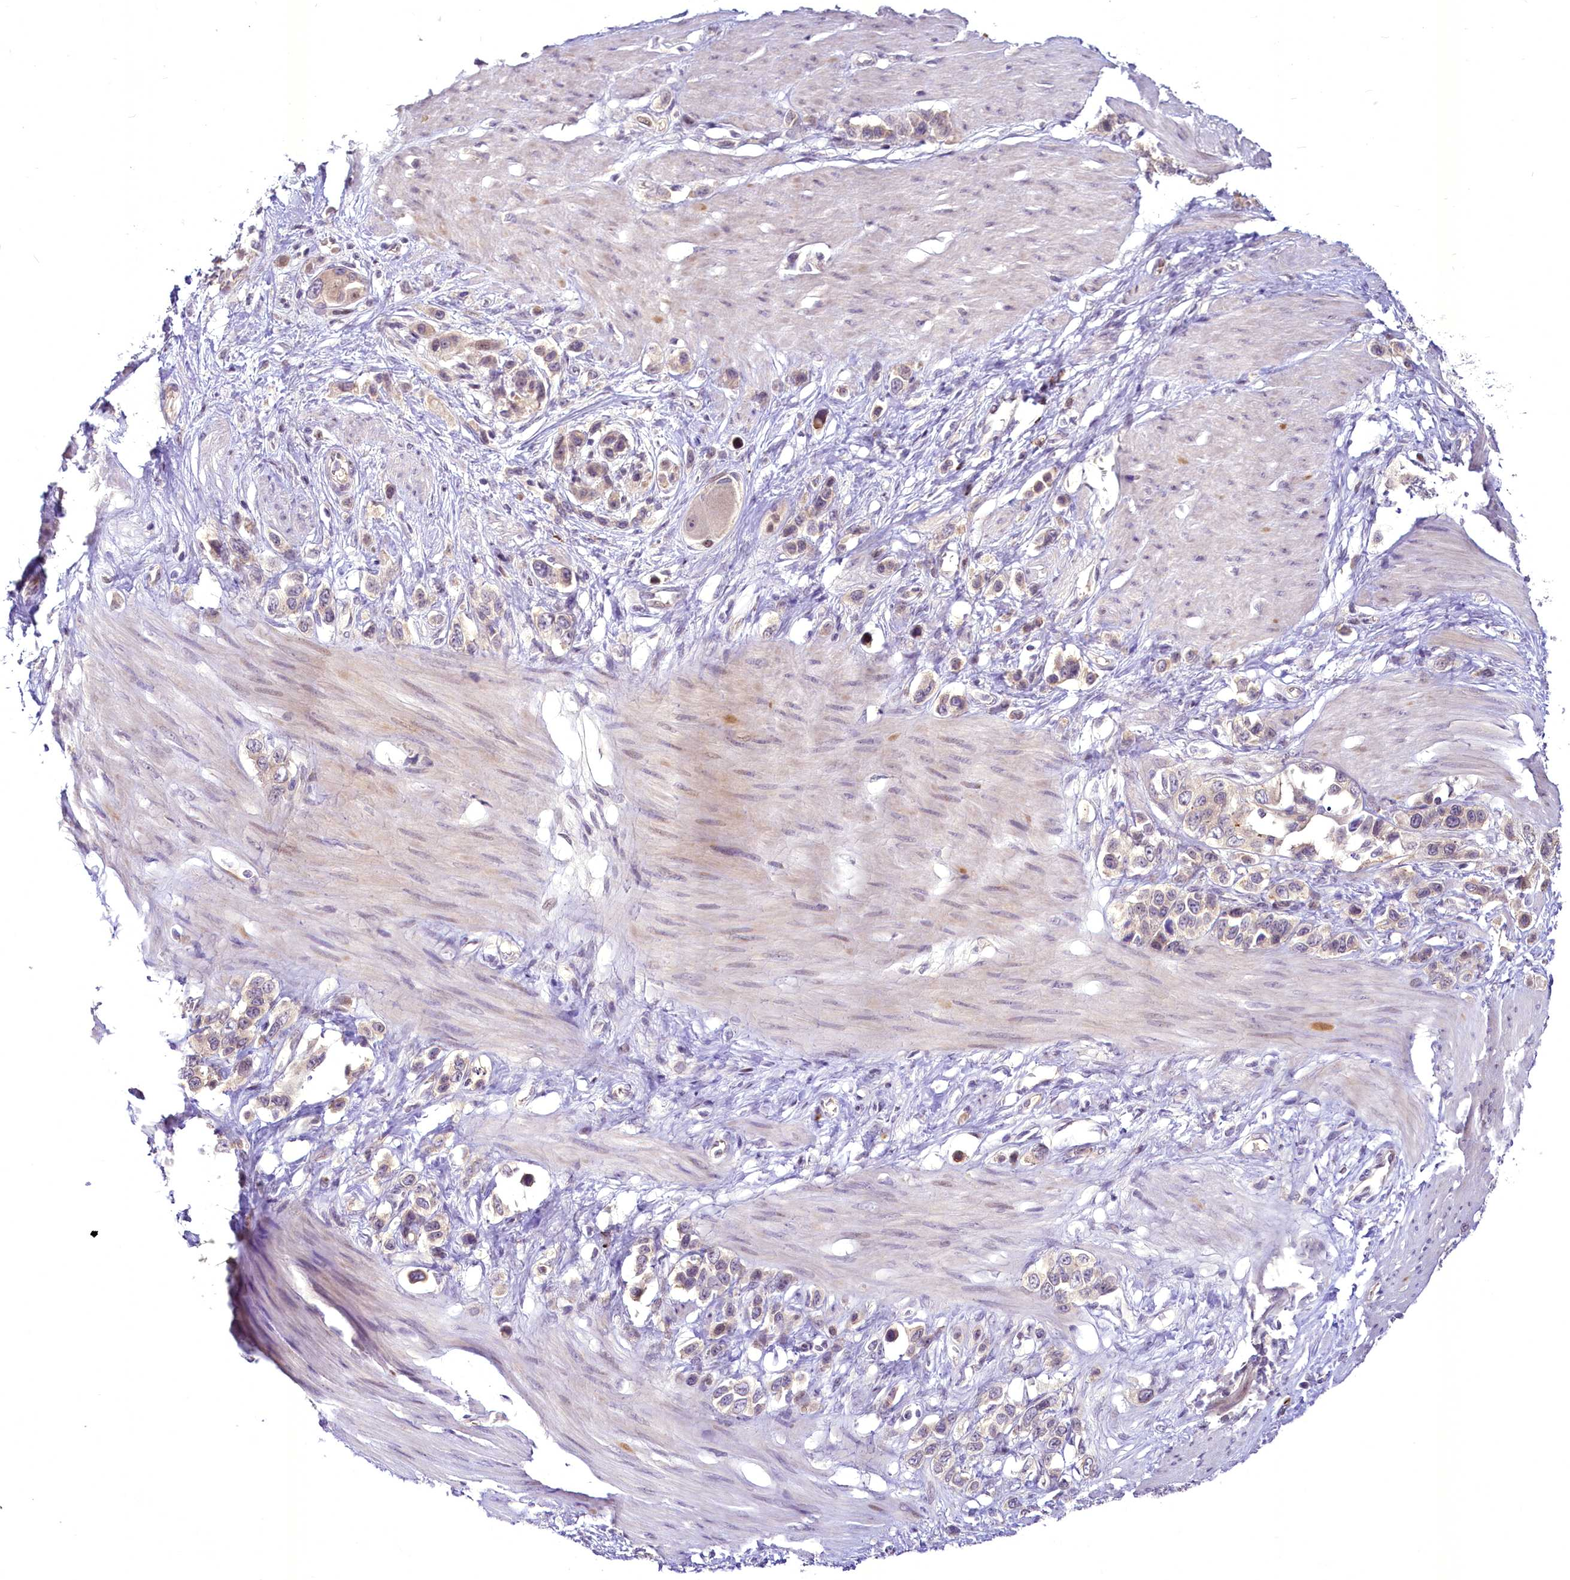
{"staining": {"intensity": "weak", "quantity": "<25%", "location": "cytoplasmic/membranous"}, "tissue": "stomach cancer", "cell_type": "Tumor cells", "image_type": "cancer", "snomed": [{"axis": "morphology", "description": "Adenocarcinoma, NOS"}, {"axis": "morphology", "description": "Adenocarcinoma, High grade"}, {"axis": "topography", "description": "Stomach, upper"}, {"axis": "topography", "description": "Stomach, lower"}], "caption": "Human adenocarcinoma (stomach) stained for a protein using immunohistochemistry displays no staining in tumor cells.", "gene": "BANK1", "patient": {"sex": "female", "age": 65}}